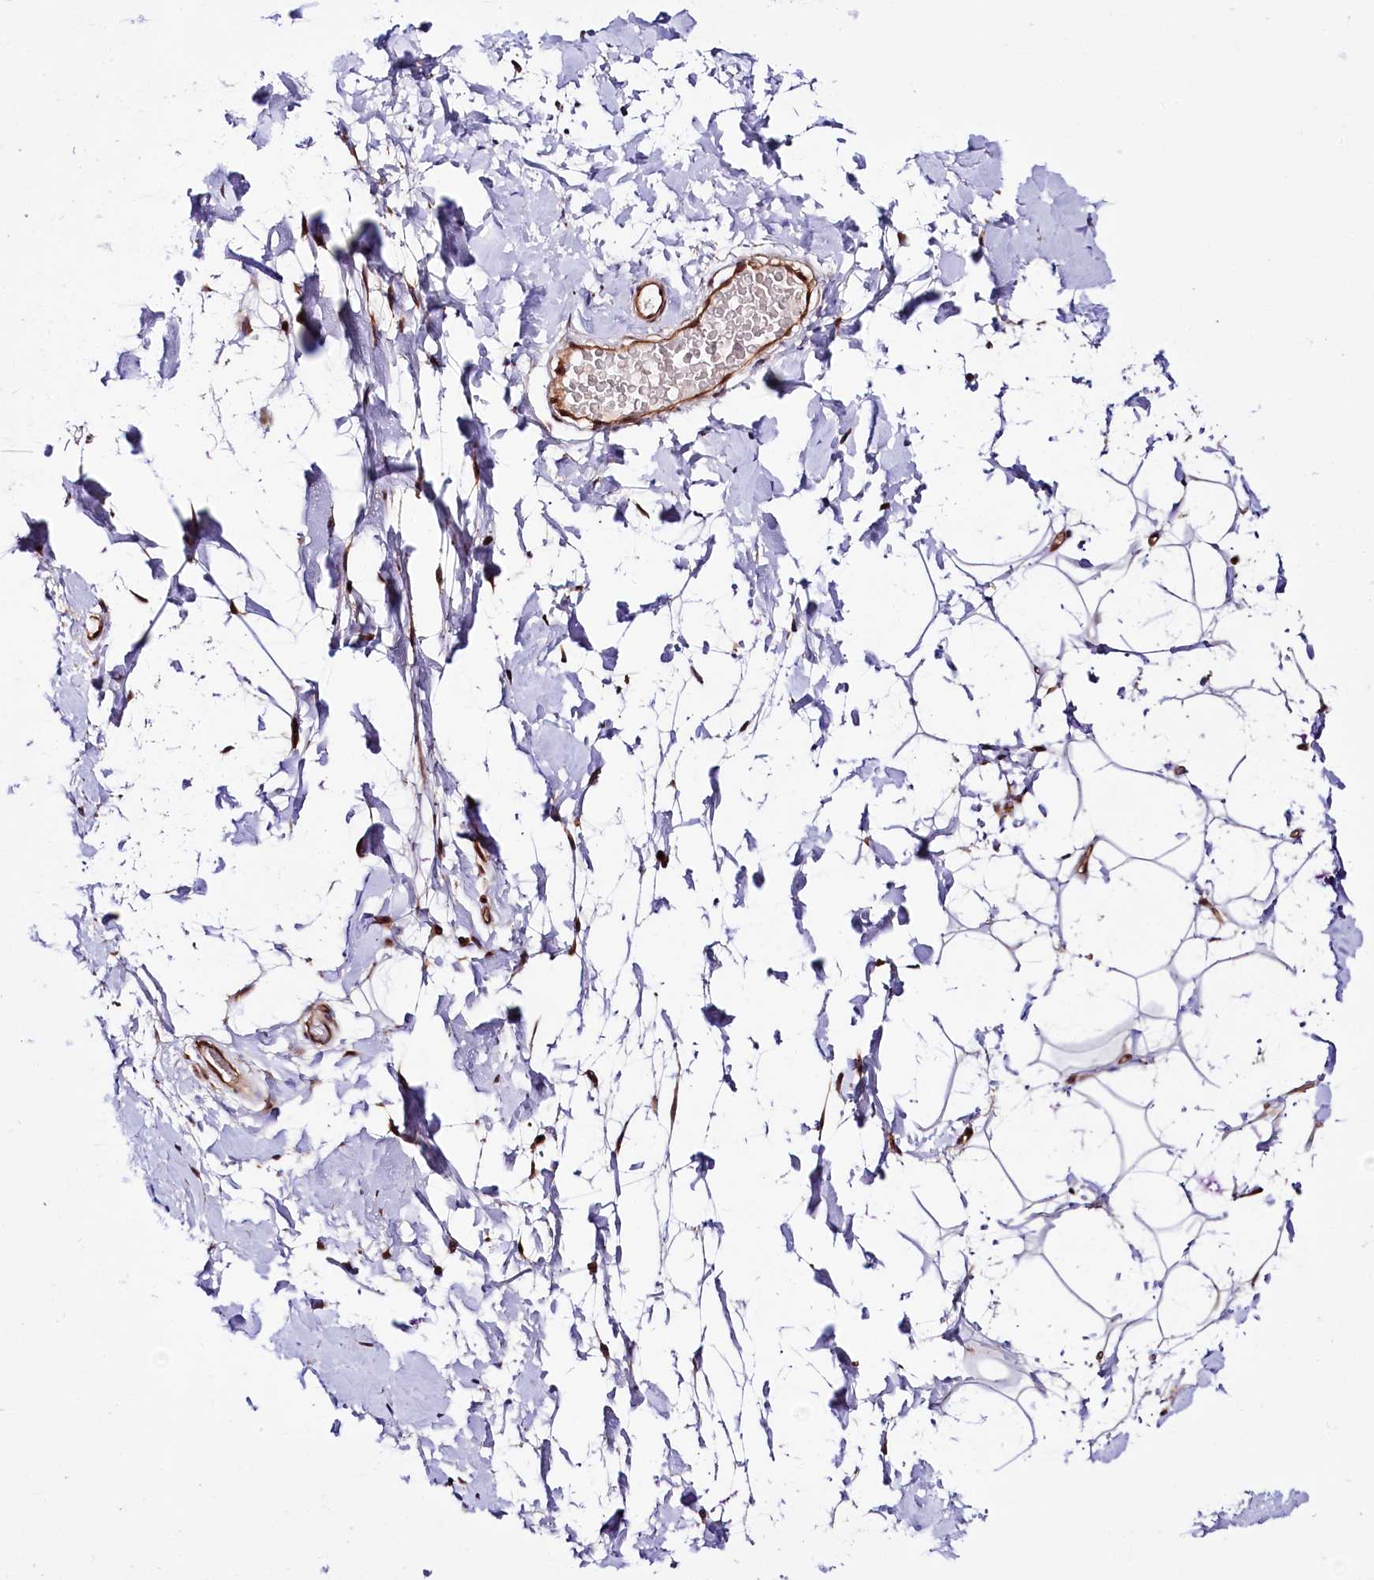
{"staining": {"intensity": "negative", "quantity": "none", "location": "none"}, "tissue": "adipose tissue", "cell_type": "Adipocytes", "image_type": "normal", "snomed": [{"axis": "morphology", "description": "Normal tissue, NOS"}, {"axis": "topography", "description": "Breast"}], "caption": "Adipocytes show no significant staining in normal adipose tissue.", "gene": "UBE3A", "patient": {"sex": "female", "age": 26}}